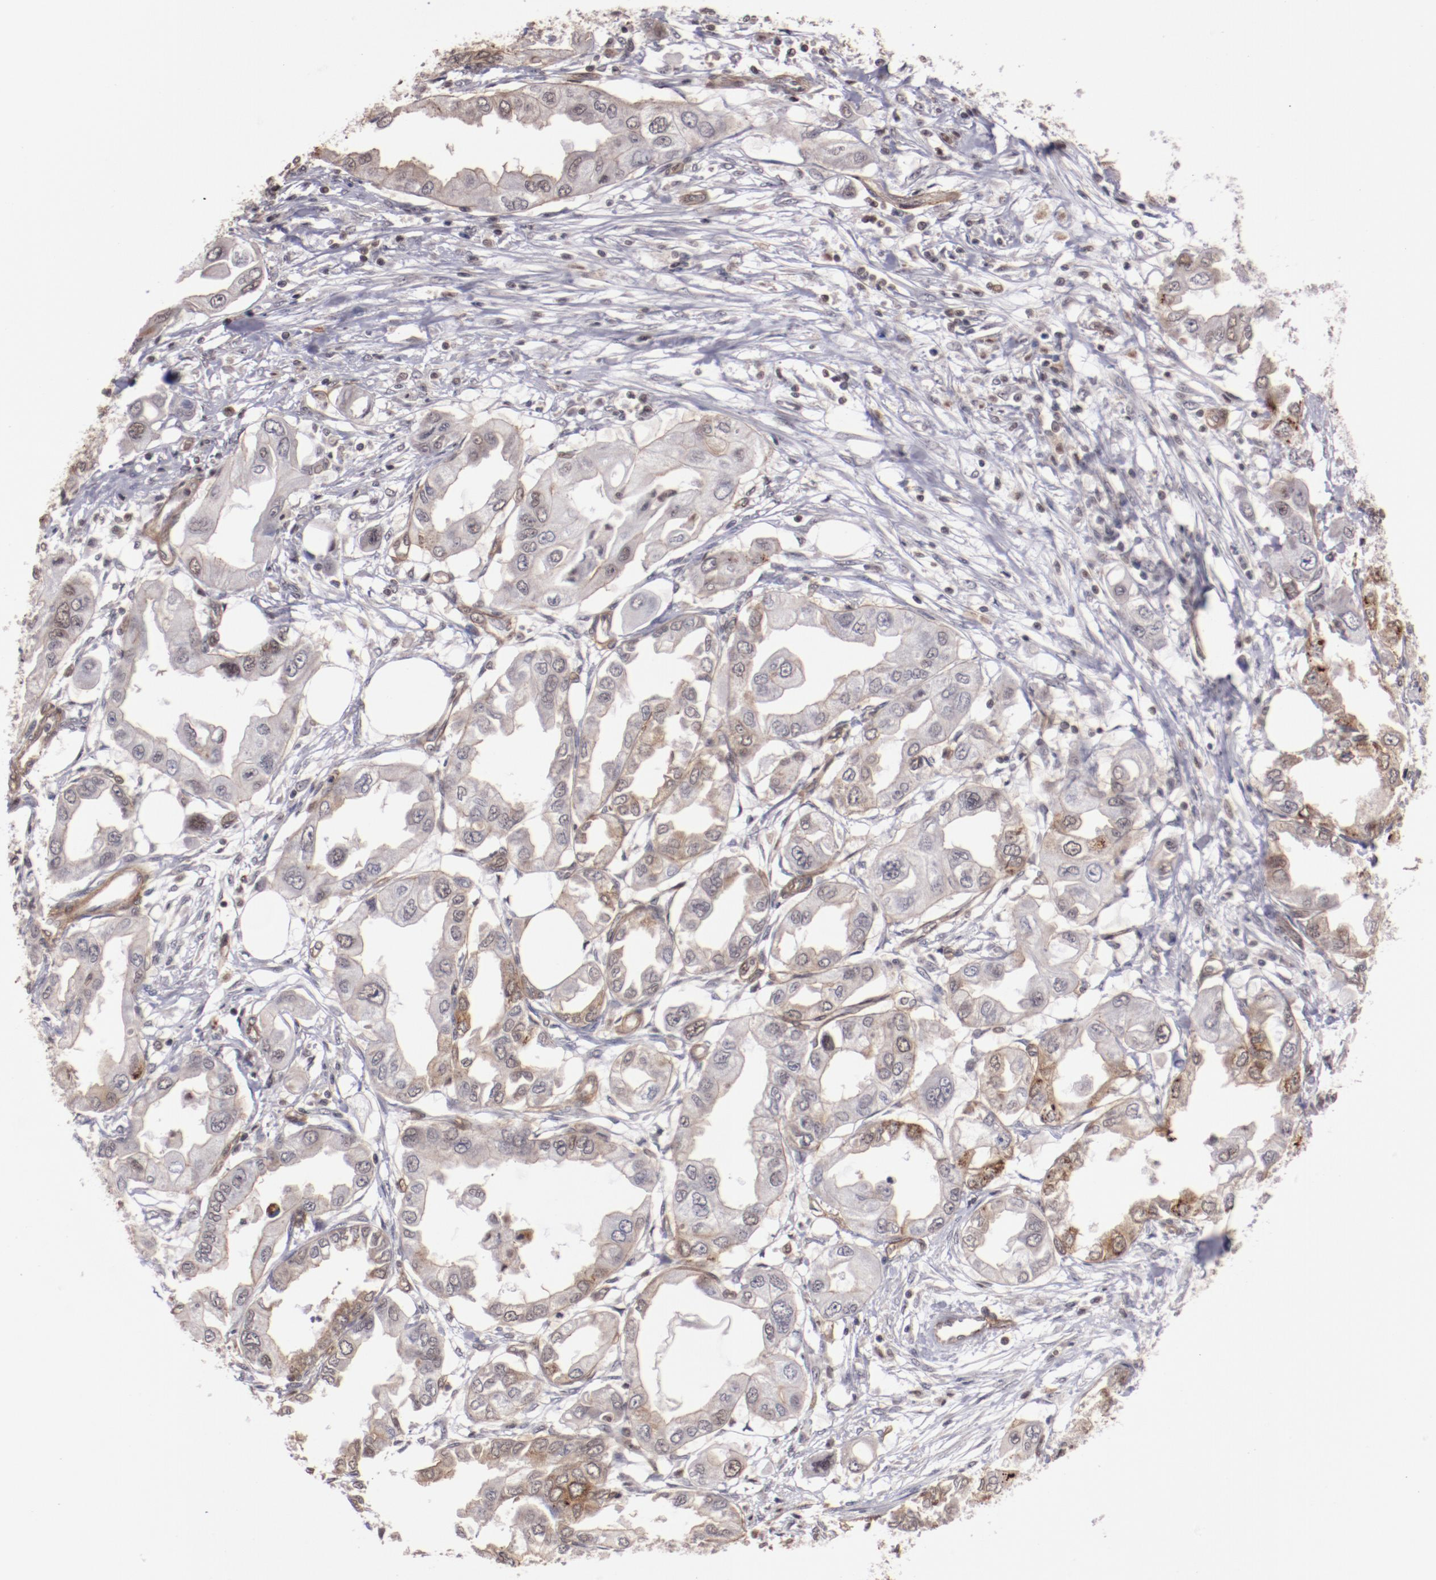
{"staining": {"intensity": "weak", "quantity": "25%-75%", "location": "cytoplasmic/membranous"}, "tissue": "endometrial cancer", "cell_type": "Tumor cells", "image_type": "cancer", "snomed": [{"axis": "morphology", "description": "Adenocarcinoma, NOS"}, {"axis": "topography", "description": "Endometrium"}], "caption": "Immunohistochemical staining of human endometrial cancer (adenocarcinoma) displays low levels of weak cytoplasmic/membranous protein positivity in approximately 25%-75% of tumor cells.", "gene": "STAG2", "patient": {"sex": "female", "age": 67}}